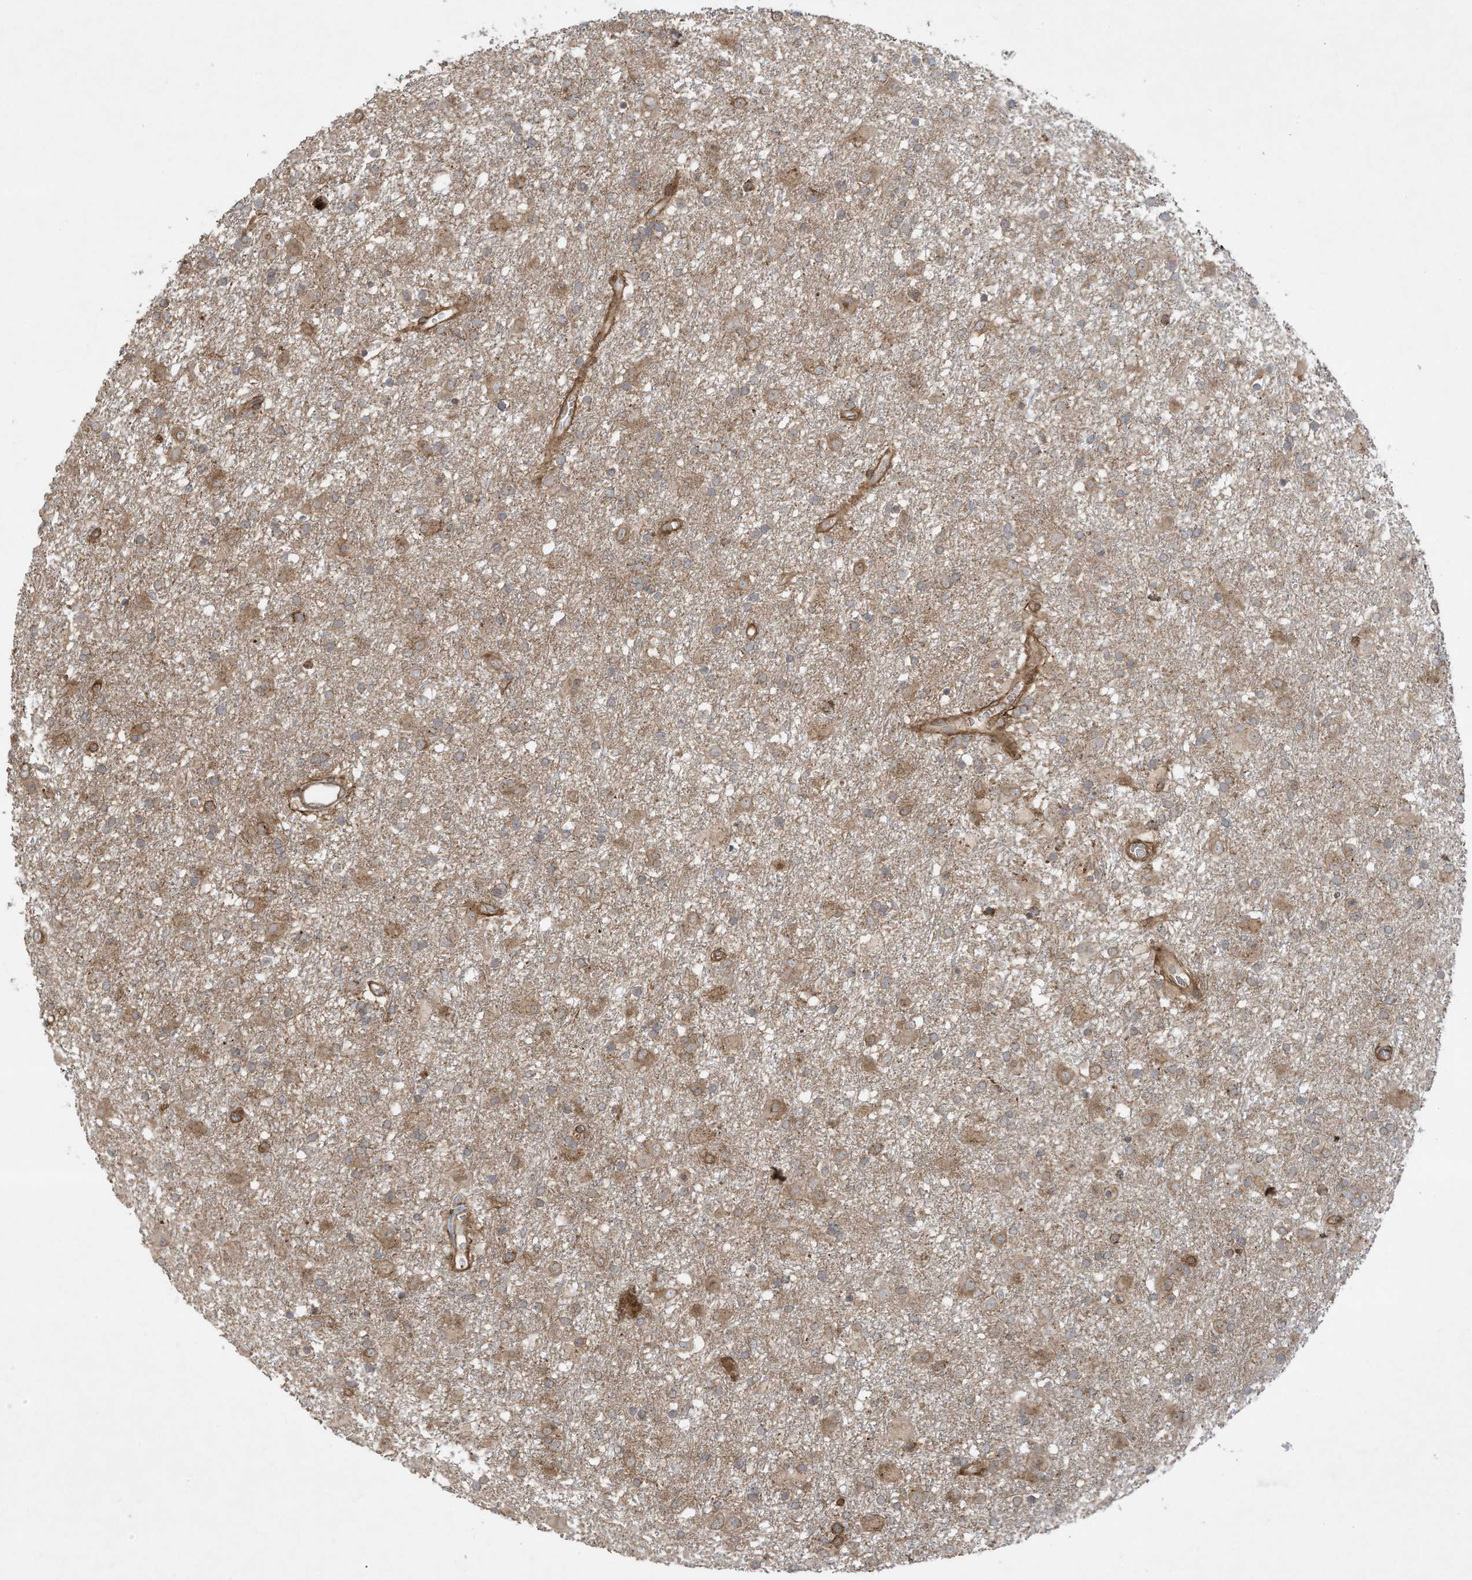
{"staining": {"intensity": "moderate", "quantity": ">75%", "location": "cytoplasmic/membranous"}, "tissue": "glioma", "cell_type": "Tumor cells", "image_type": "cancer", "snomed": [{"axis": "morphology", "description": "Glioma, malignant, Low grade"}, {"axis": "topography", "description": "Brain"}], "caption": "Protein expression analysis of human malignant low-grade glioma reveals moderate cytoplasmic/membranous expression in about >75% of tumor cells.", "gene": "DDIT4", "patient": {"sex": "male", "age": 65}}